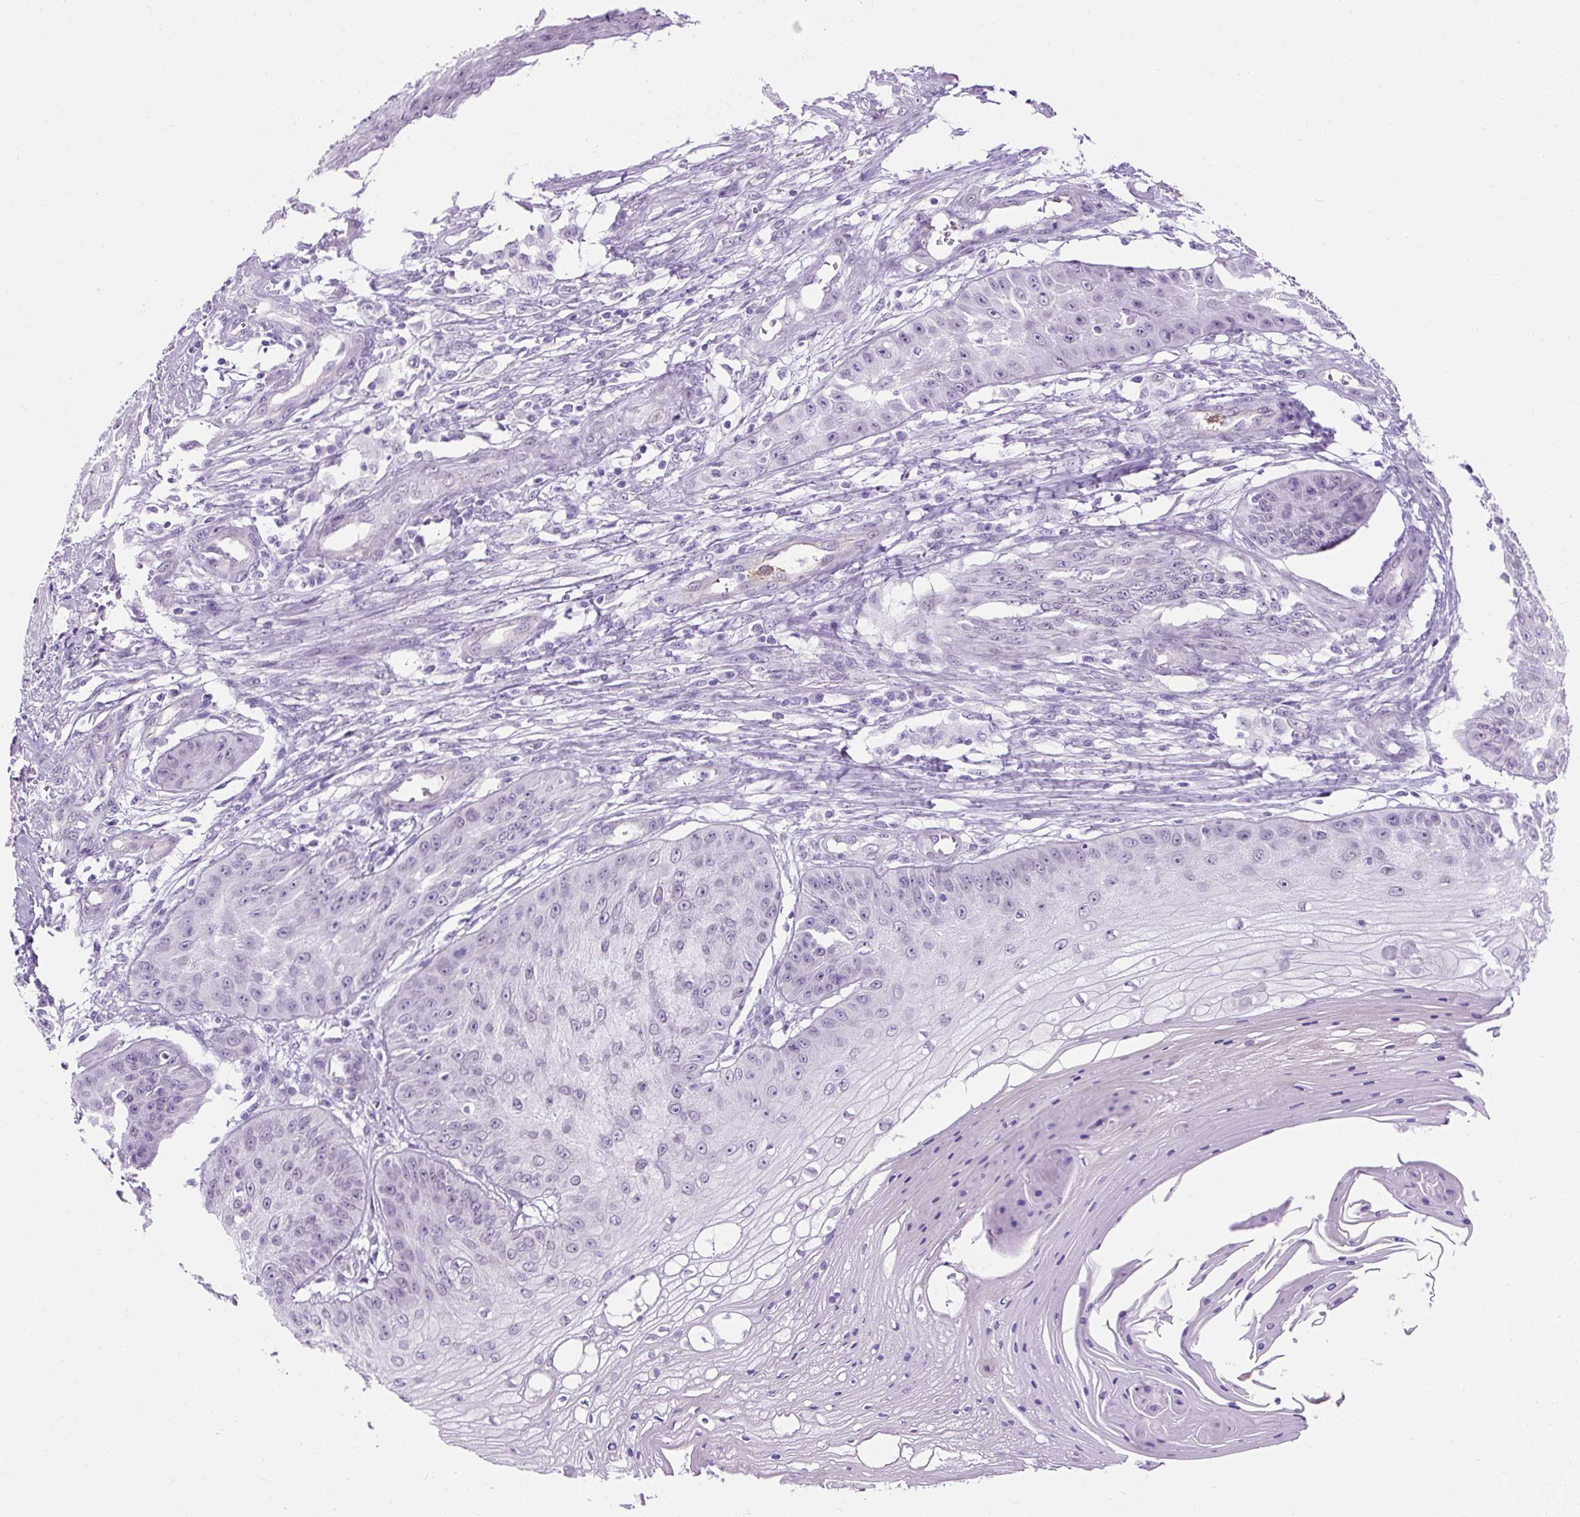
{"staining": {"intensity": "negative", "quantity": "none", "location": "none"}, "tissue": "skin cancer", "cell_type": "Tumor cells", "image_type": "cancer", "snomed": [{"axis": "morphology", "description": "Squamous cell carcinoma, NOS"}, {"axis": "topography", "description": "Skin"}], "caption": "Tumor cells show no significant protein positivity in skin cancer (squamous cell carcinoma). (Stains: DAB IHC with hematoxylin counter stain, Microscopy: brightfield microscopy at high magnification).", "gene": "KRT12", "patient": {"sex": "male", "age": 70}}